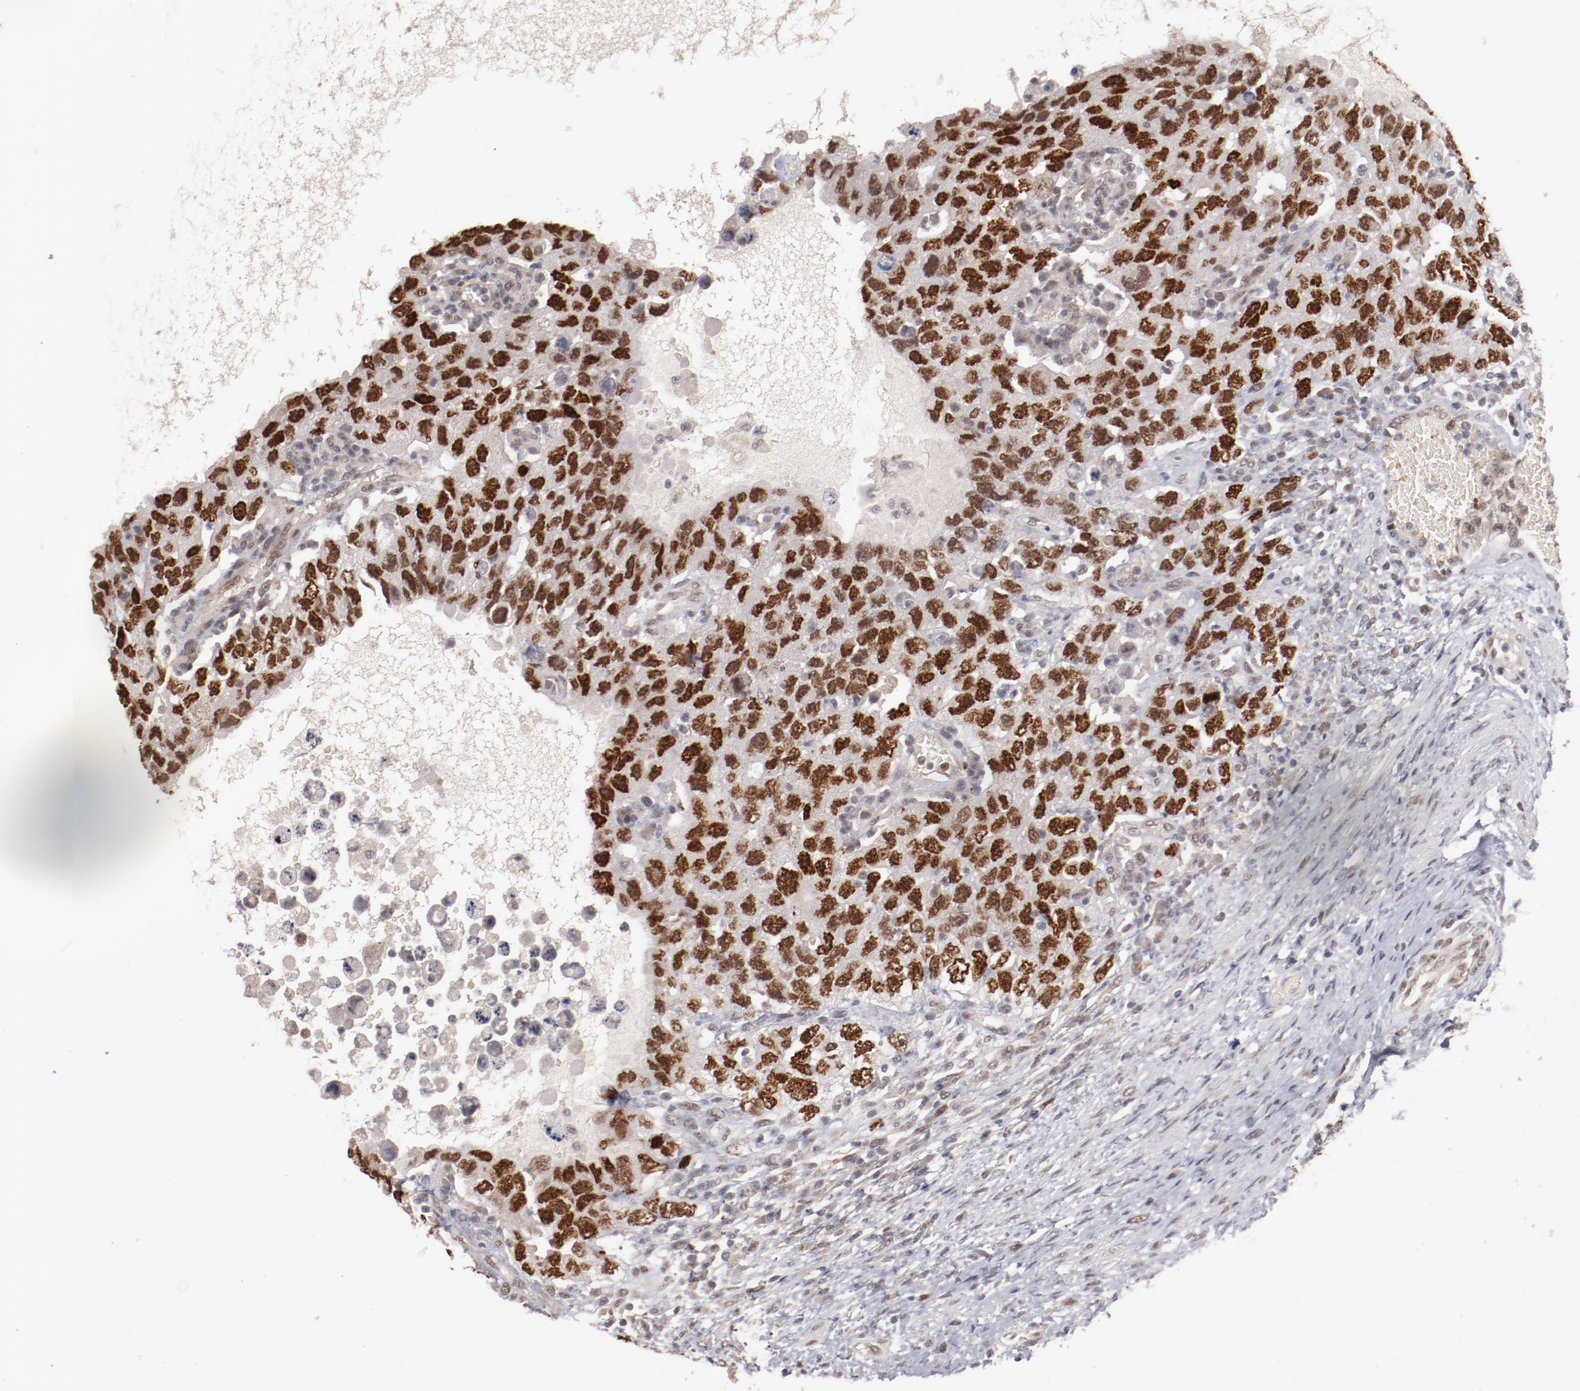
{"staining": {"intensity": "strong", "quantity": ">75%", "location": "cytoplasmic/membranous,nuclear"}, "tissue": "testis cancer", "cell_type": "Tumor cells", "image_type": "cancer", "snomed": [{"axis": "morphology", "description": "Carcinoma, Embryonal, NOS"}, {"axis": "topography", "description": "Testis"}], "caption": "This is an image of immunohistochemistry (IHC) staining of testis cancer, which shows strong positivity in the cytoplasmic/membranous and nuclear of tumor cells.", "gene": "NFE2", "patient": {"sex": "male", "age": 26}}